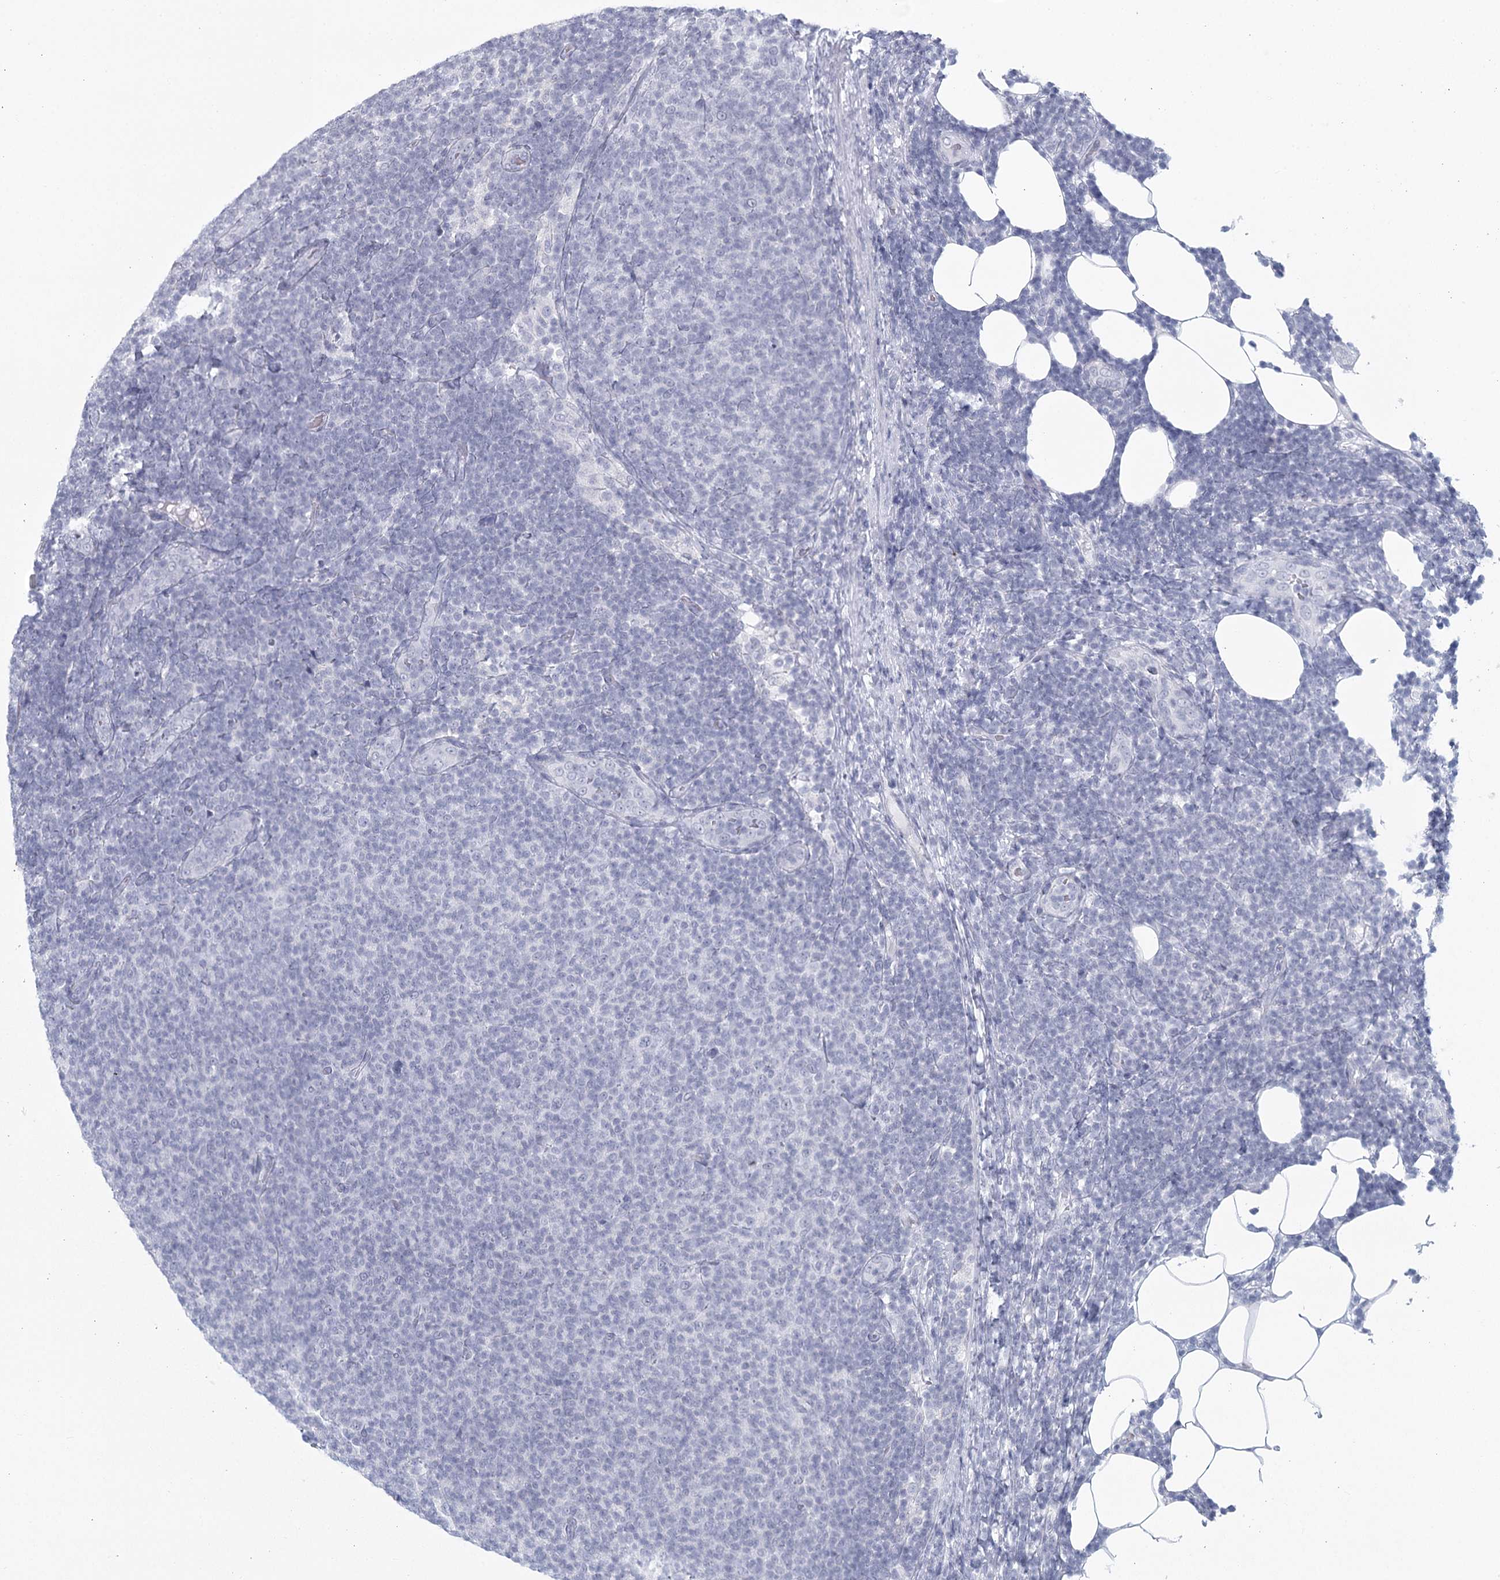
{"staining": {"intensity": "negative", "quantity": "none", "location": "none"}, "tissue": "lymphoma", "cell_type": "Tumor cells", "image_type": "cancer", "snomed": [{"axis": "morphology", "description": "Malignant lymphoma, non-Hodgkin's type, Low grade"}, {"axis": "topography", "description": "Lymph node"}], "caption": "Photomicrograph shows no significant protein positivity in tumor cells of malignant lymphoma, non-Hodgkin's type (low-grade). (Immunohistochemistry (ihc), brightfield microscopy, high magnification).", "gene": "WNT8B", "patient": {"sex": "male", "age": 66}}